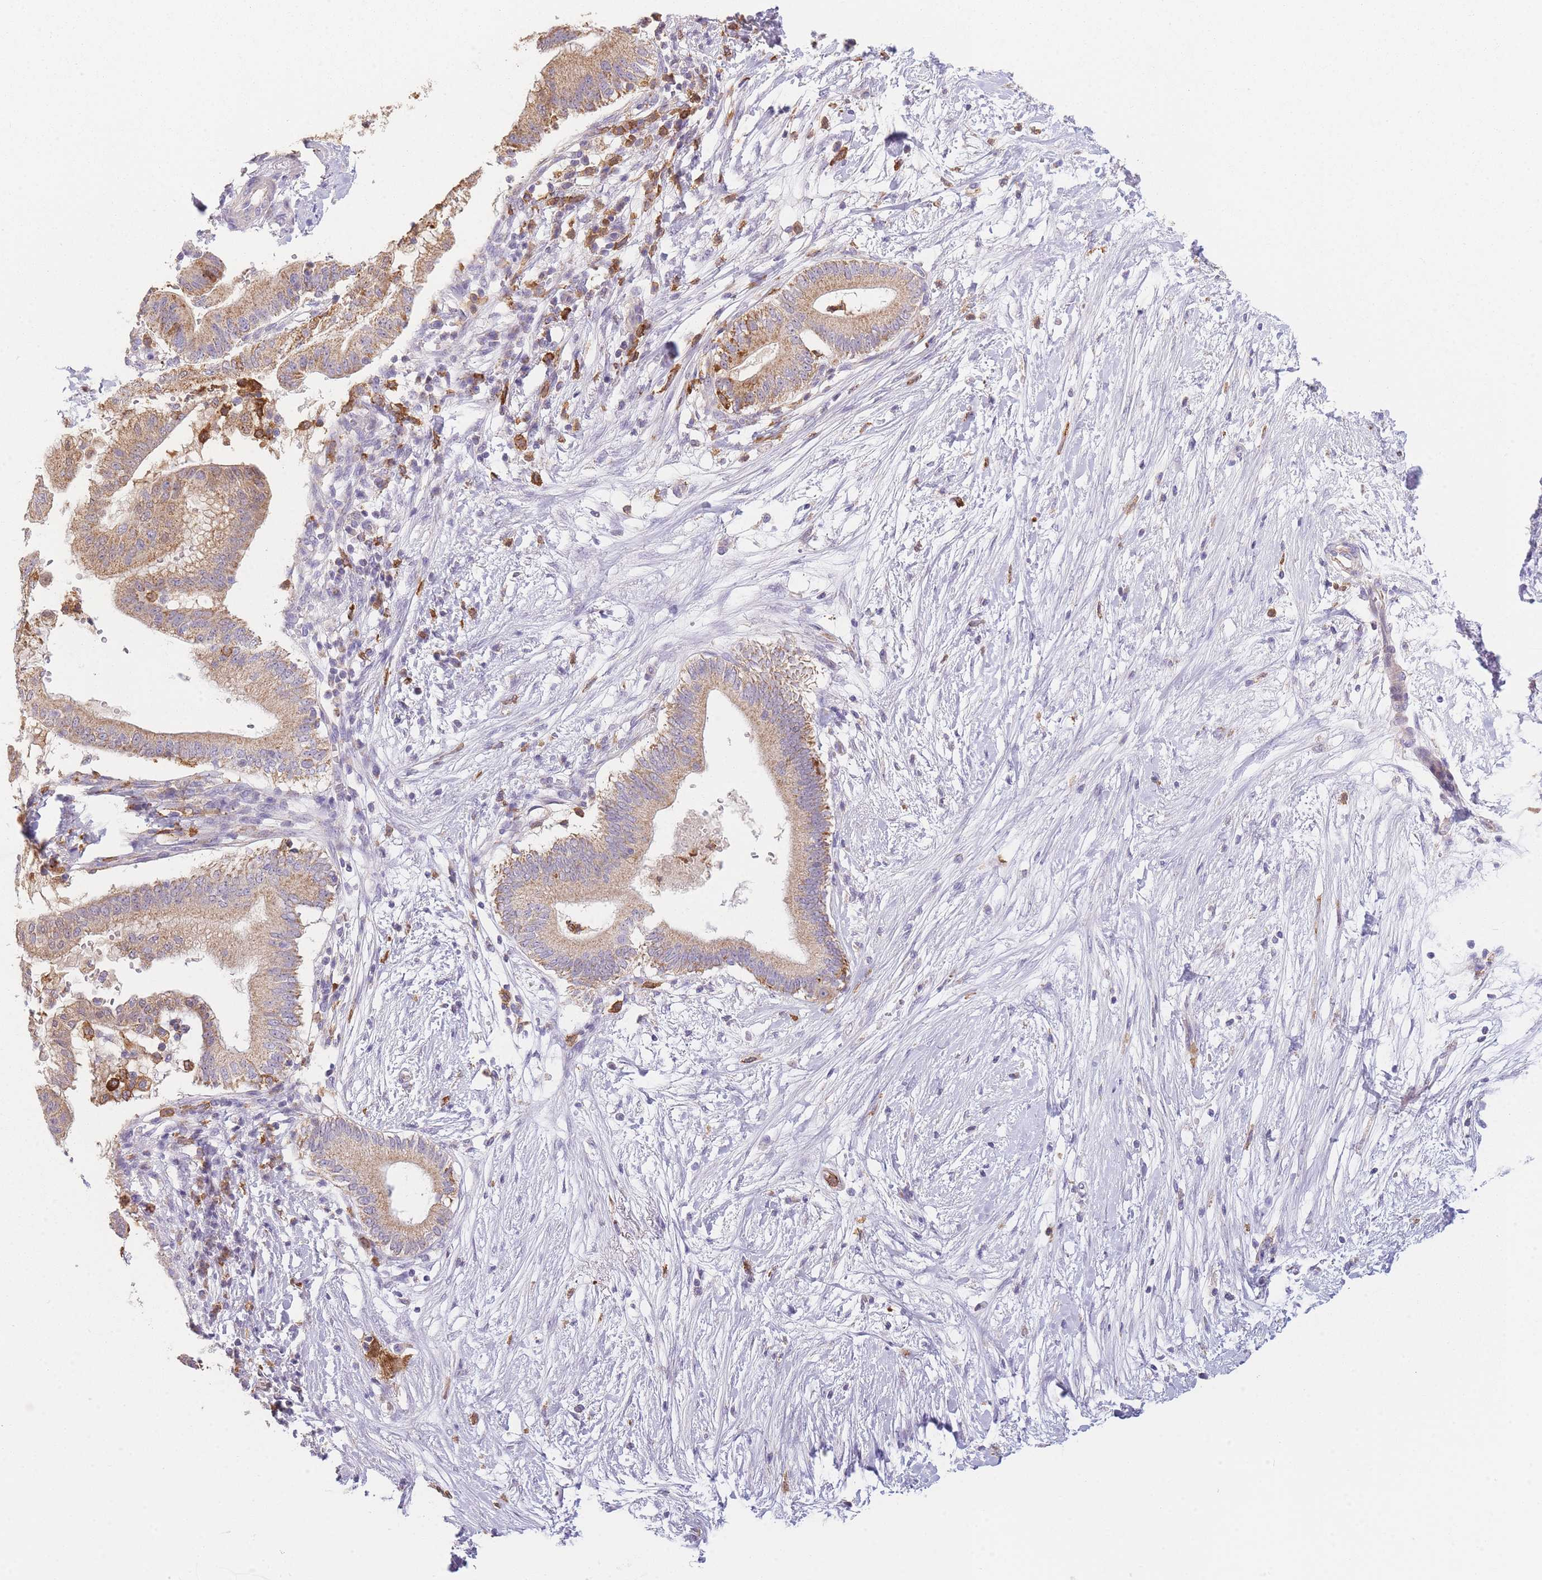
{"staining": {"intensity": "moderate", "quantity": ">75%", "location": "cytoplasmic/membranous"}, "tissue": "pancreatic cancer", "cell_type": "Tumor cells", "image_type": "cancer", "snomed": [{"axis": "morphology", "description": "Adenocarcinoma, NOS"}, {"axis": "topography", "description": "Pancreas"}], "caption": "Immunohistochemistry staining of pancreatic cancer (adenocarcinoma), which demonstrates medium levels of moderate cytoplasmic/membranous expression in about >75% of tumor cells indicating moderate cytoplasmic/membranous protein staining. The staining was performed using DAB (3,3'-diaminobenzidine) (brown) for protein detection and nuclei were counterstained in hematoxylin (blue).", "gene": "PRAM1", "patient": {"sex": "male", "age": 68}}